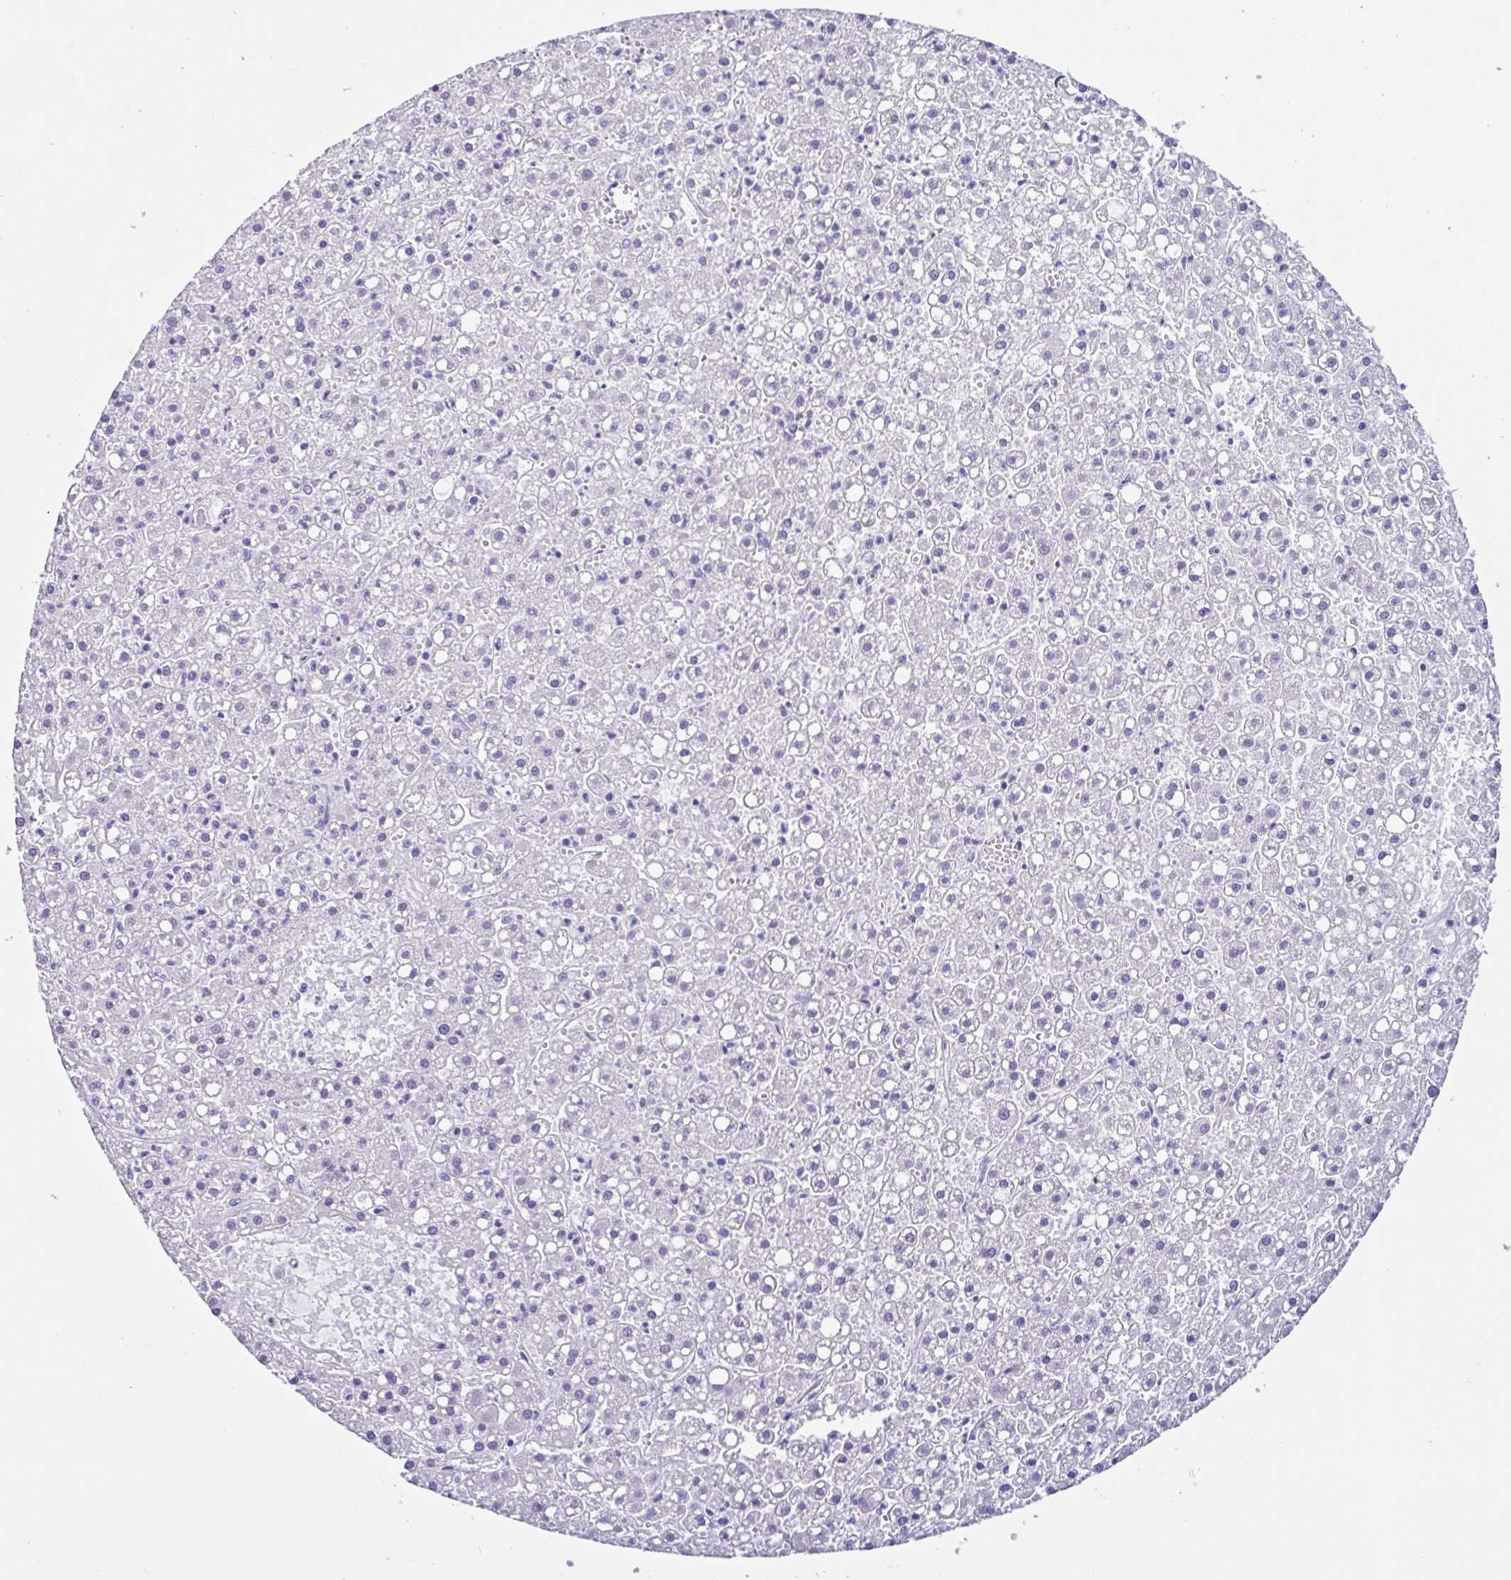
{"staining": {"intensity": "negative", "quantity": "none", "location": "none"}, "tissue": "liver cancer", "cell_type": "Tumor cells", "image_type": "cancer", "snomed": [{"axis": "morphology", "description": "Carcinoma, Hepatocellular, NOS"}, {"axis": "topography", "description": "Liver"}], "caption": "Tumor cells show no significant protein staining in liver hepatocellular carcinoma. (DAB immunohistochemistry with hematoxylin counter stain).", "gene": "RDH11", "patient": {"sex": "male", "age": 67}}